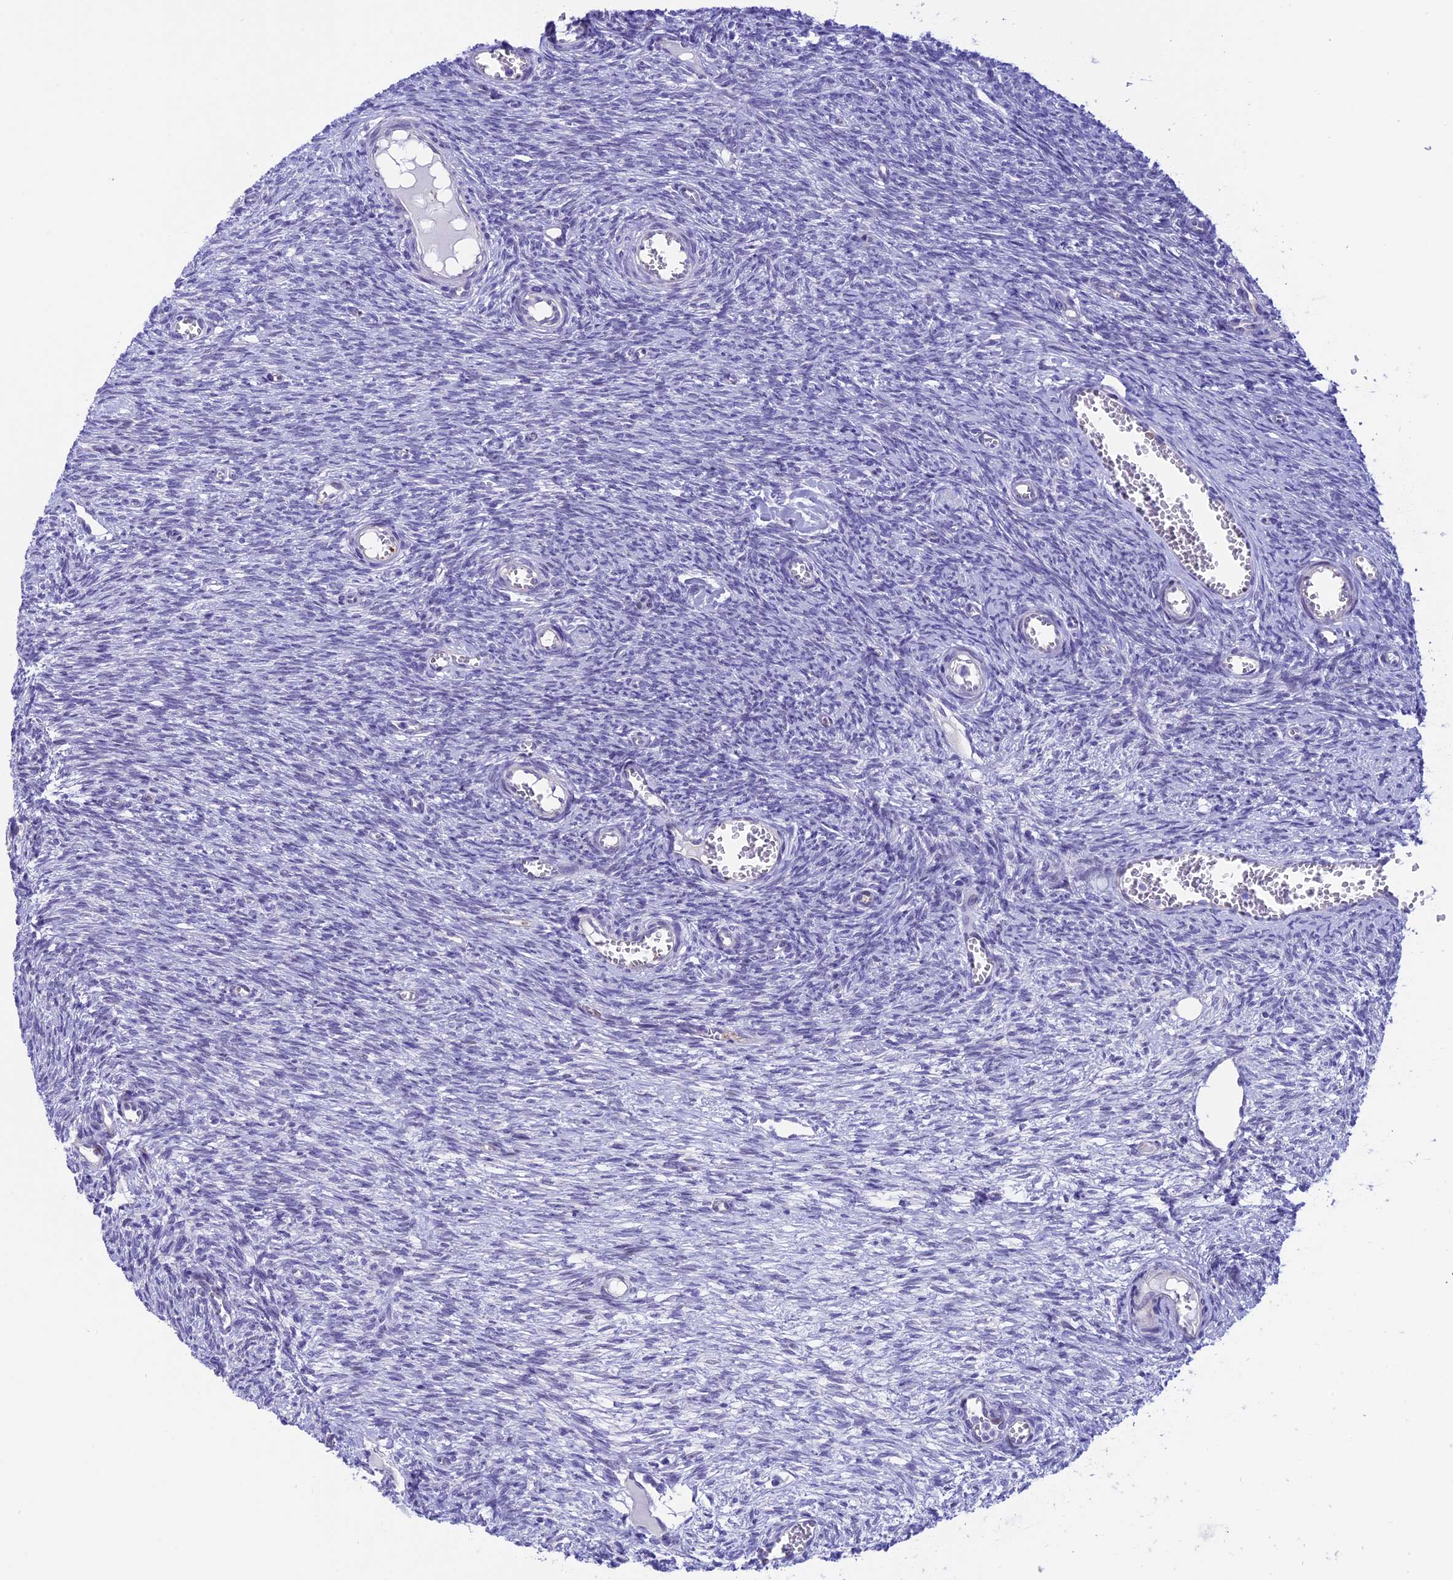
{"staining": {"intensity": "negative", "quantity": "none", "location": "none"}, "tissue": "ovary", "cell_type": "Ovarian stroma cells", "image_type": "normal", "snomed": [{"axis": "morphology", "description": "Normal tissue, NOS"}, {"axis": "topography", "description": "Ovary"}], "caption": "IHC micrograph of benign ovary stained for a protein (brown), which exhibits no positivity in ovarian stroma cells.", "gene": "TMEM171", "patient": {"sex": "female", "age": 44}}